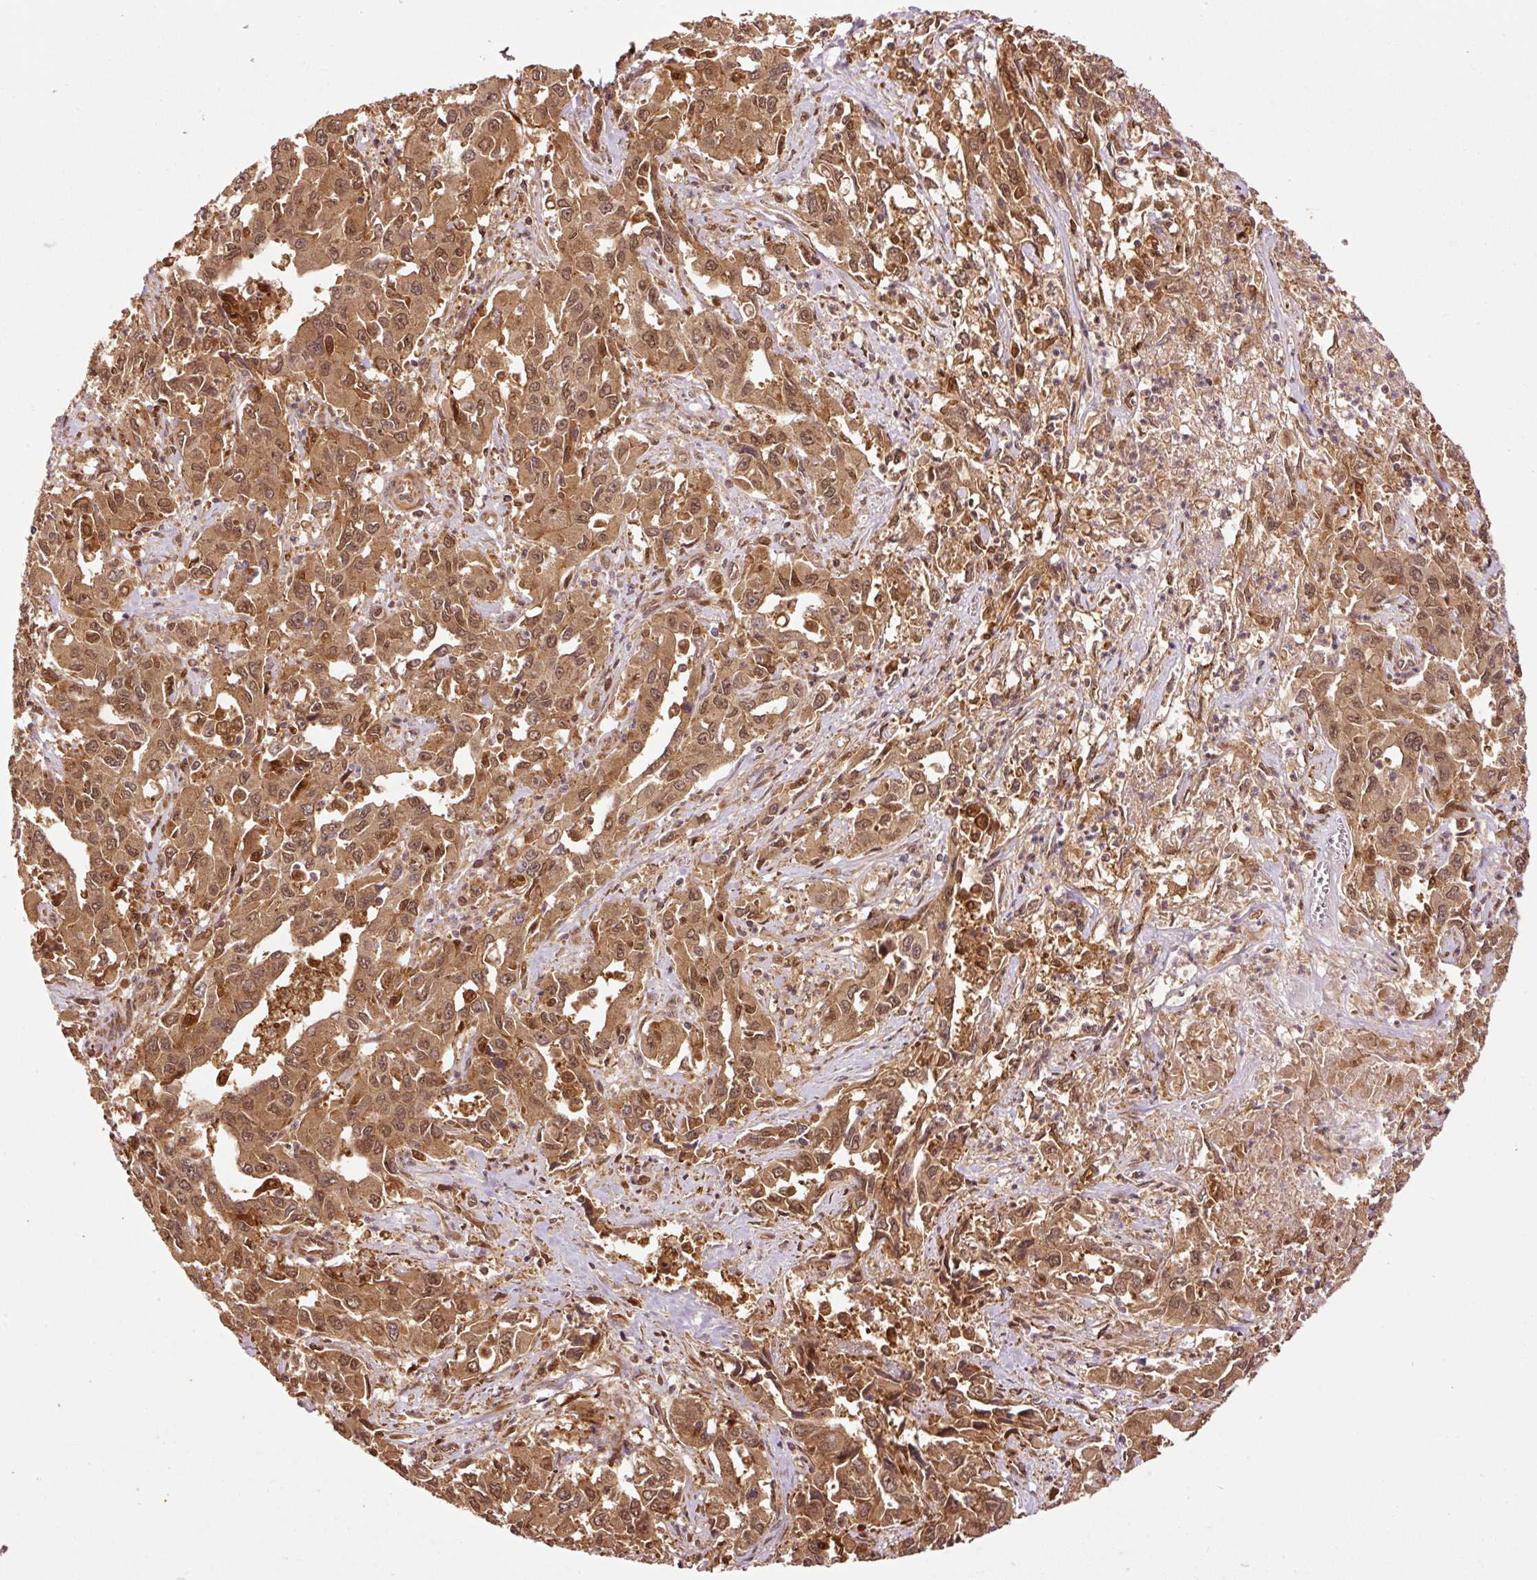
{"staining": {"intensity": "strong", "quantity": ">75%", "location": "cytoplasmic/membranous,nuclear"}, "tissue": "liver cancer", "cell_type": "Tumor cells", "image_type": "cancer", "snomed": [{"axis": "morphology", "description": "Carcinoma, Hepatocellular, NOS"}, {"axis": "topography", "description": "Liver"}], "caption": "Liver hepatocellular carcinoma was stained to show a protein in brown. There is high levels of strong cytoplasmic/membranous and nuclear staining in about >75% of tumor cells.", "gene": "OXER1", "patient": {"sex": "male", "age": 63}}